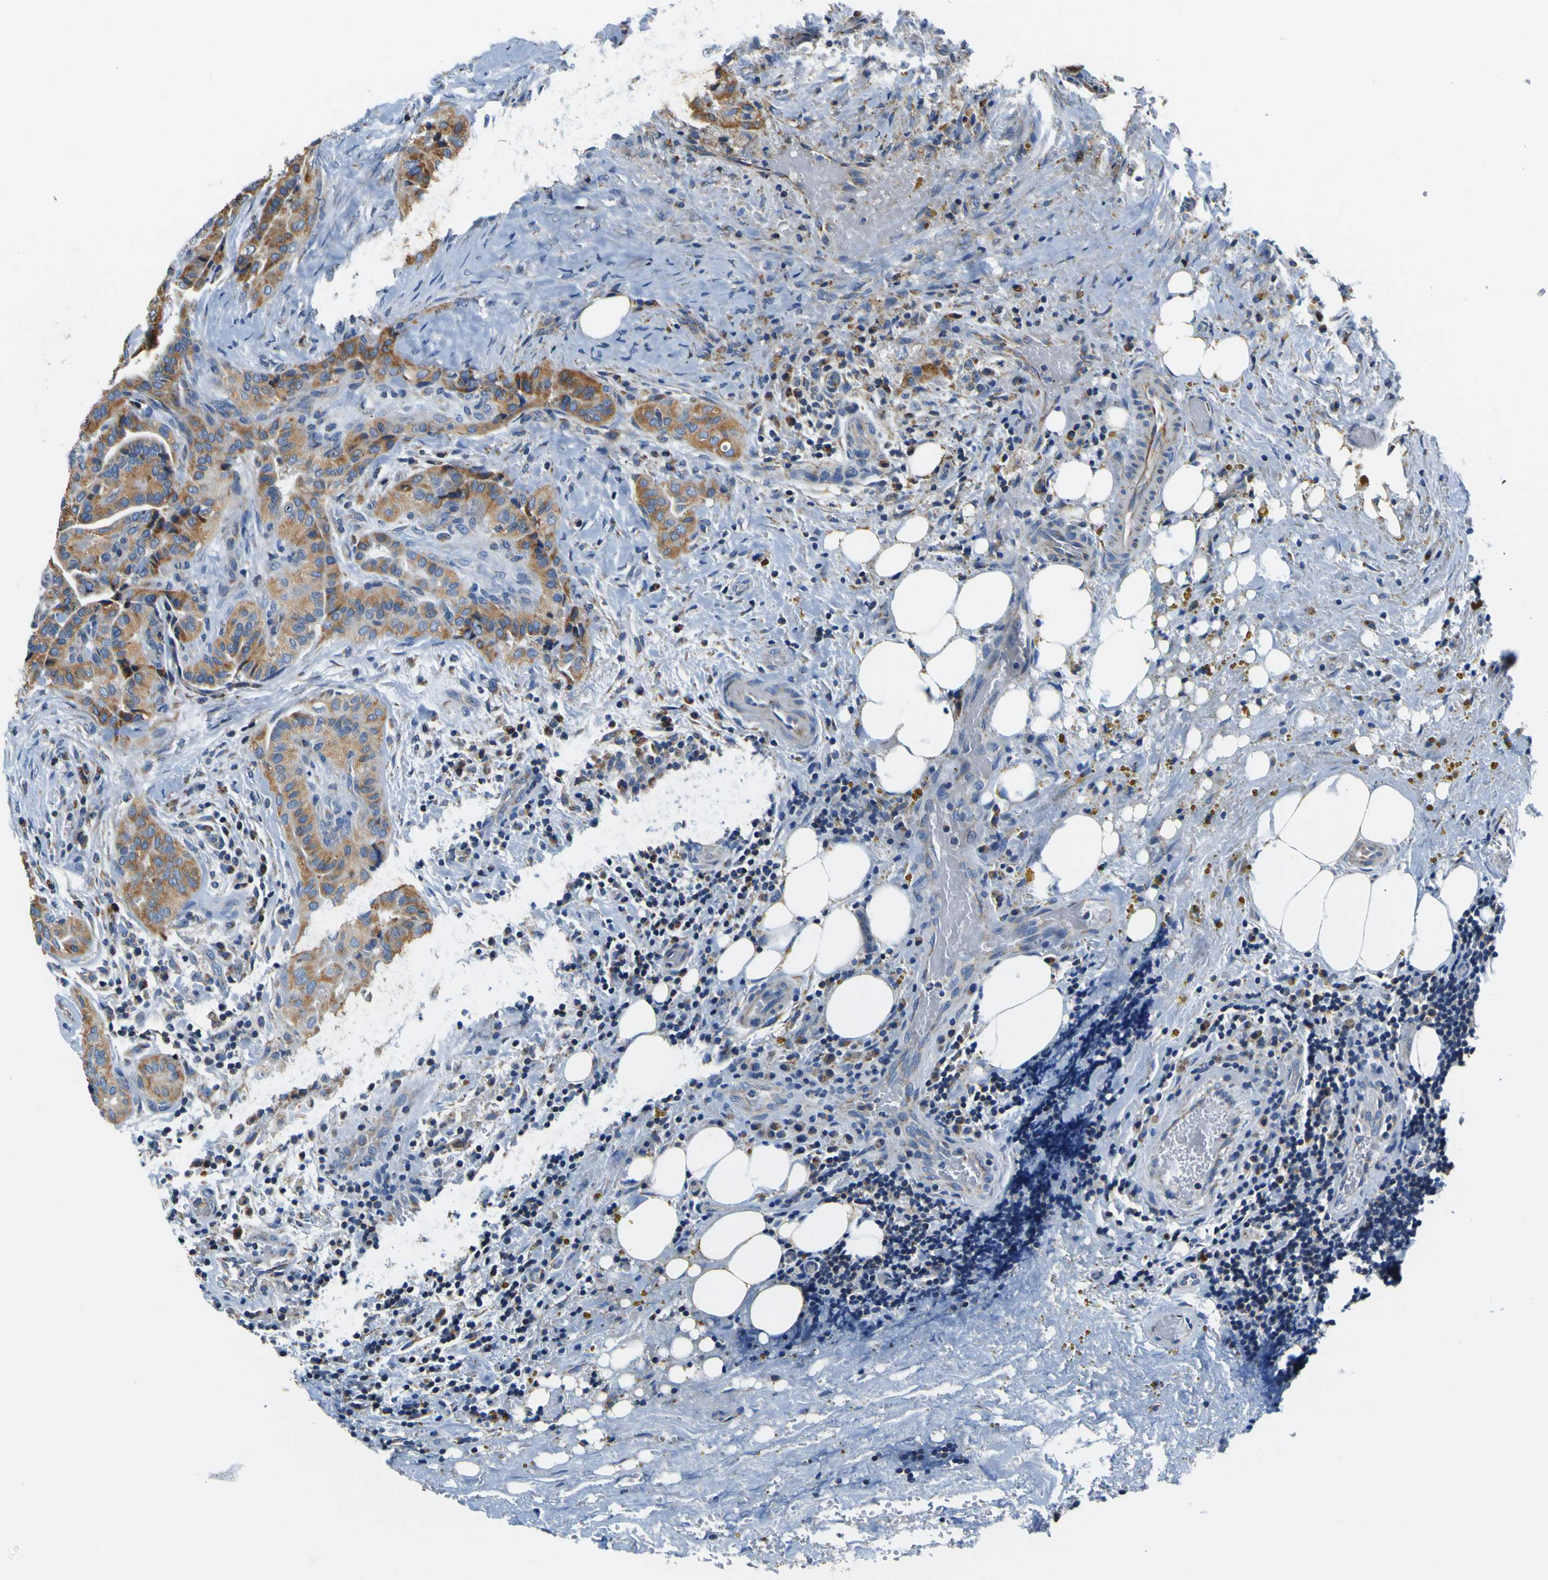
{"staining": {"intensity": "moderate", "quantity": ">75%", "location": "cytoplasmic/membranous"}, "tissue": "thyroid cancer", "cell_type": "Tumor cells", "image_type": "cancer", "snomed": [{"axis": "morphology", "description": "Papillary adenocarcinoma, NOS"}, {"axis": "topography", "description": "Thyroid gland"}], "caption": "Immunohistochemical staining of human thyroid cancer (papillary adenocarcinoma) reveals medium levels of moderate cytoplasmic/membranous protein positivity in approximately >75% of tumor cells. Immunohistochemistry stains the protein in brown and the nuclei are stained blue.", "gene": "LRP4", "patient": {"sex": "male", "age": 77}}